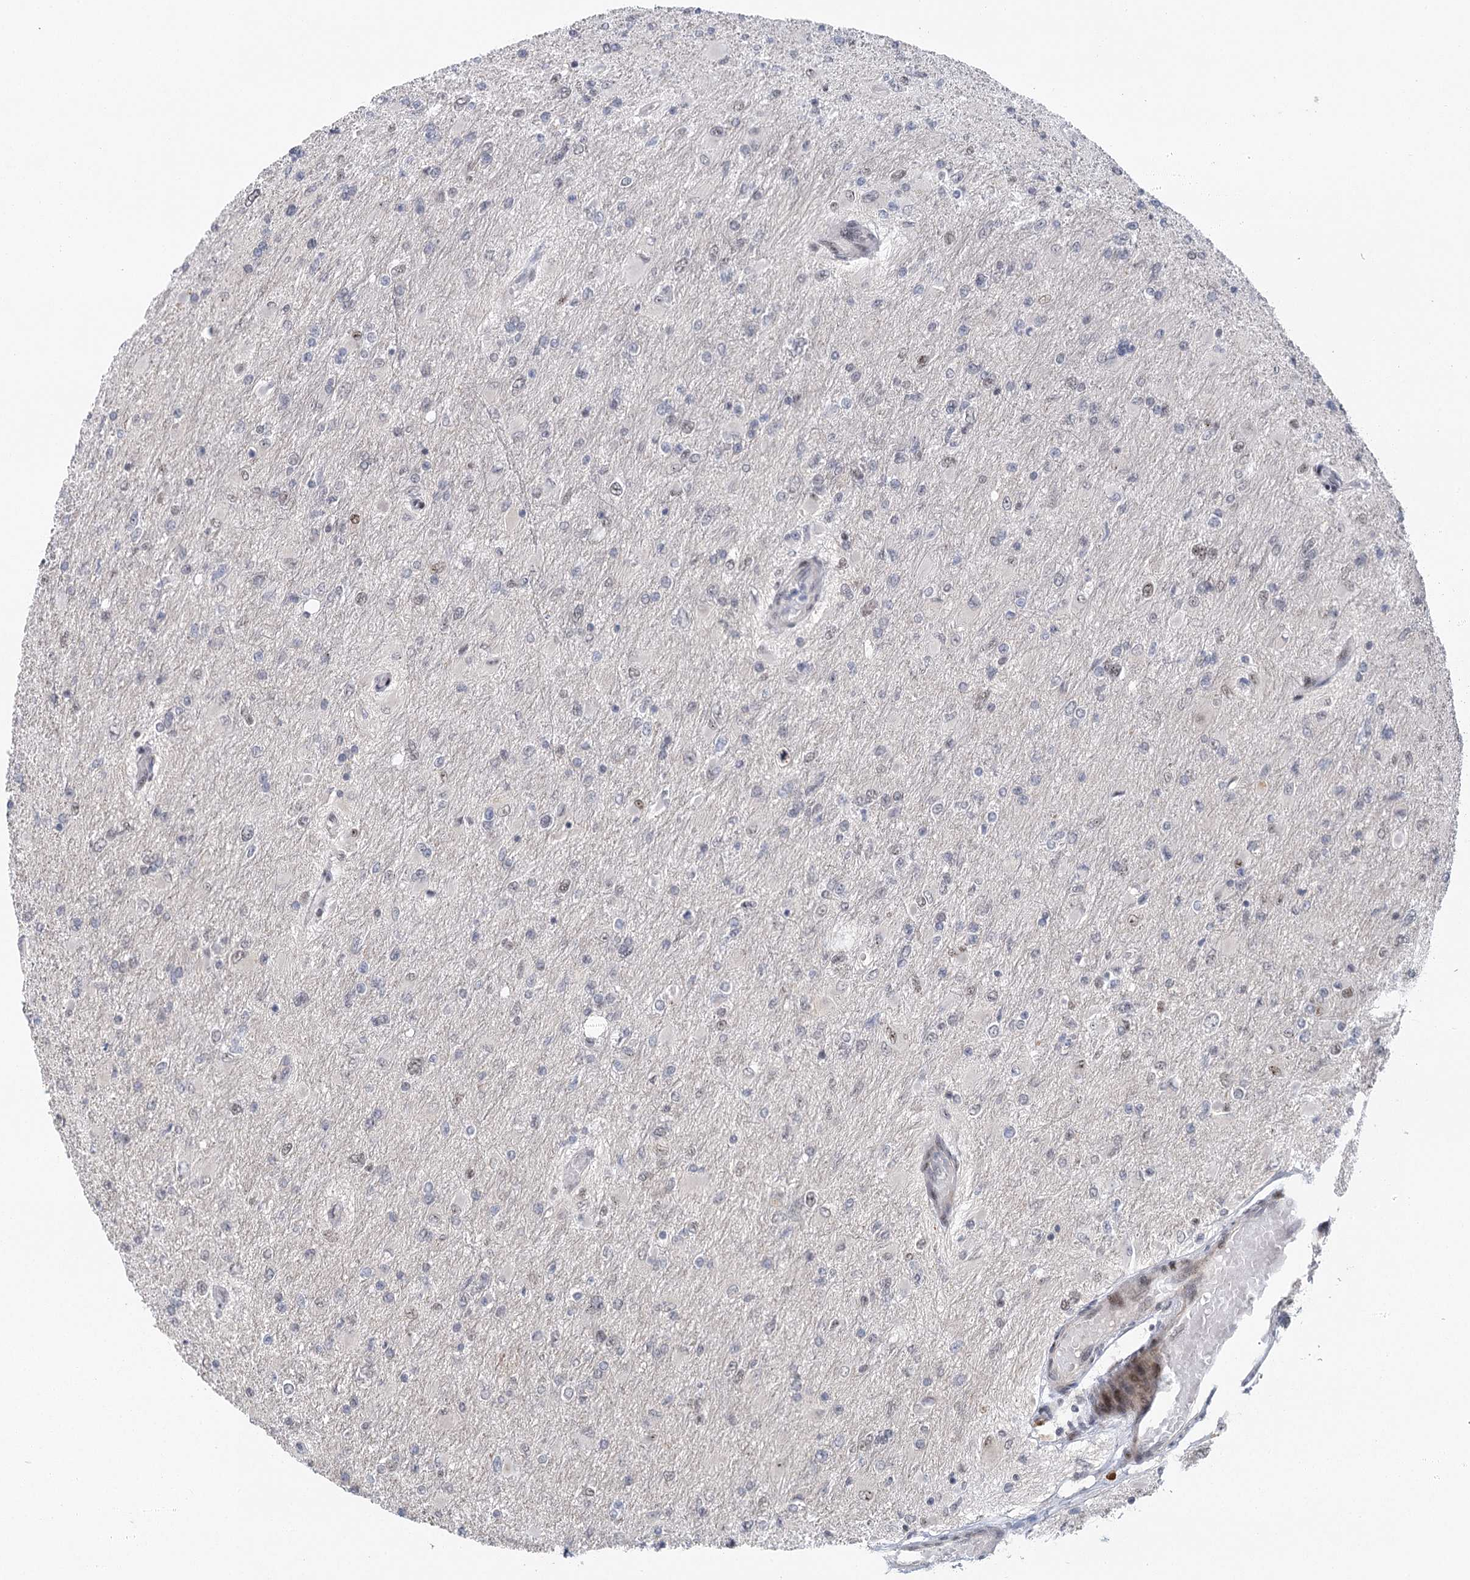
{"staining": {"intensity": "negative", "quantity": "none", "location": "none"}, "tissue": "glioma", "cell_type": "Tumor cells", "image_type": "cancer", "snomed": [{"axis": "morphology", "description": "Glioma, malignant, High grade"}, {"axis": "topography", "description": "Cerebral cortex"}], "caption": "DAB (3,3'-diaminobenzidine) immunohistochemical staining of human glioma shows no significant expression in tumor cells.", "gene": "IL11RA", "patient": {"sex": "female", "age": 36}}